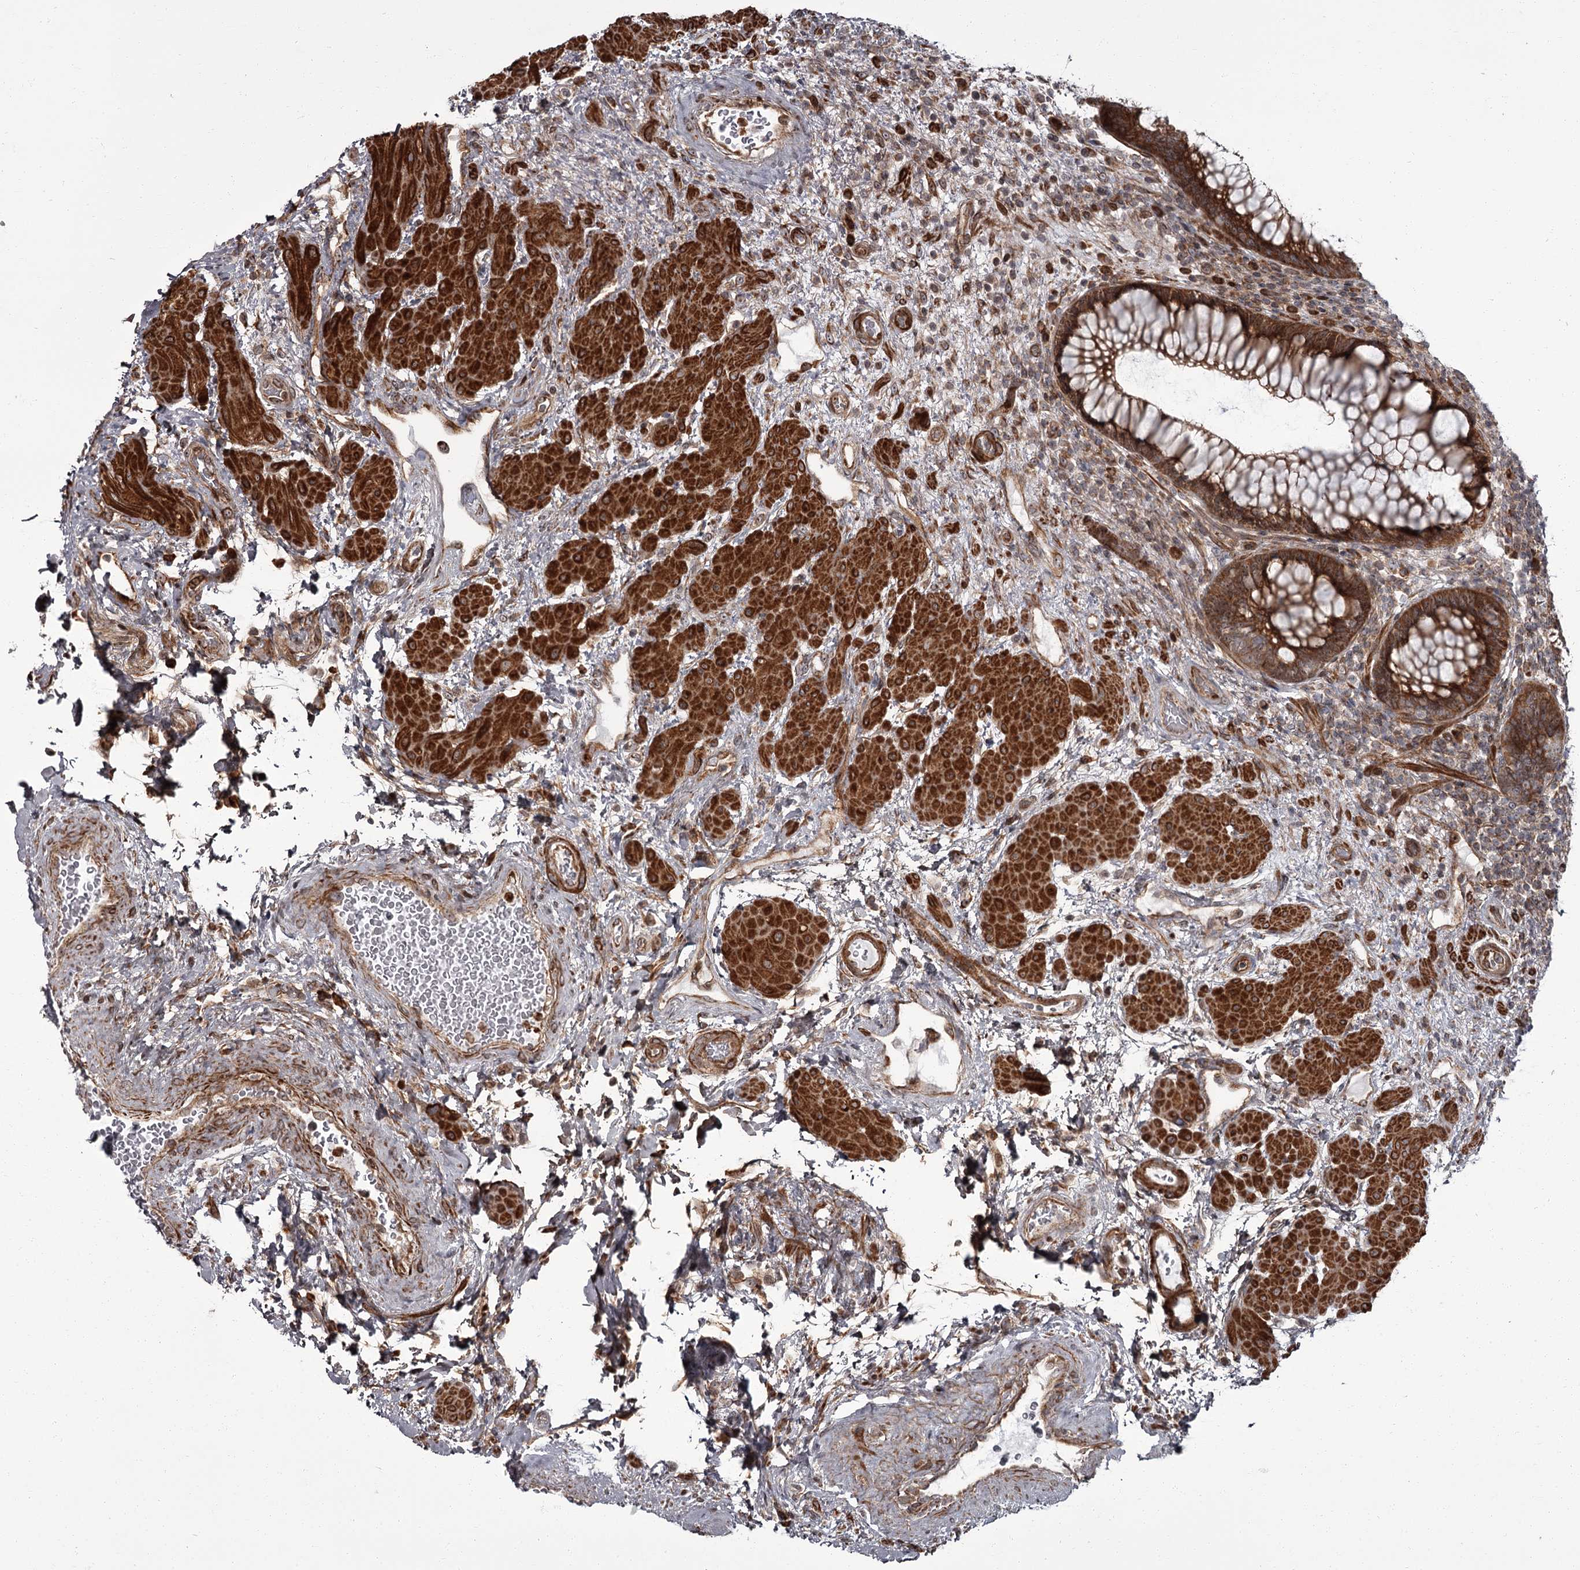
{"staining": {"intensity": "strong", "quantity": ">75%", "location": "cytoplasmic/membranous"}, "tissue": "rectum", "cell_type": "Glandular cells", "image_type": "normal", "snomed": [{"axis": "morphology", "description": "Normal tissue, NOS"}, {"axis": "topography", "description": "Rectum"}], "caption": "A brown stain labels strong cytoplasmic/membranous positivity of a protein in glandular cells of benign rectum. (Brightfield microscopy of DAB IHC at high magnification).", "gene": "THAP9", "patient": {"sex": "male", "age": 51}}